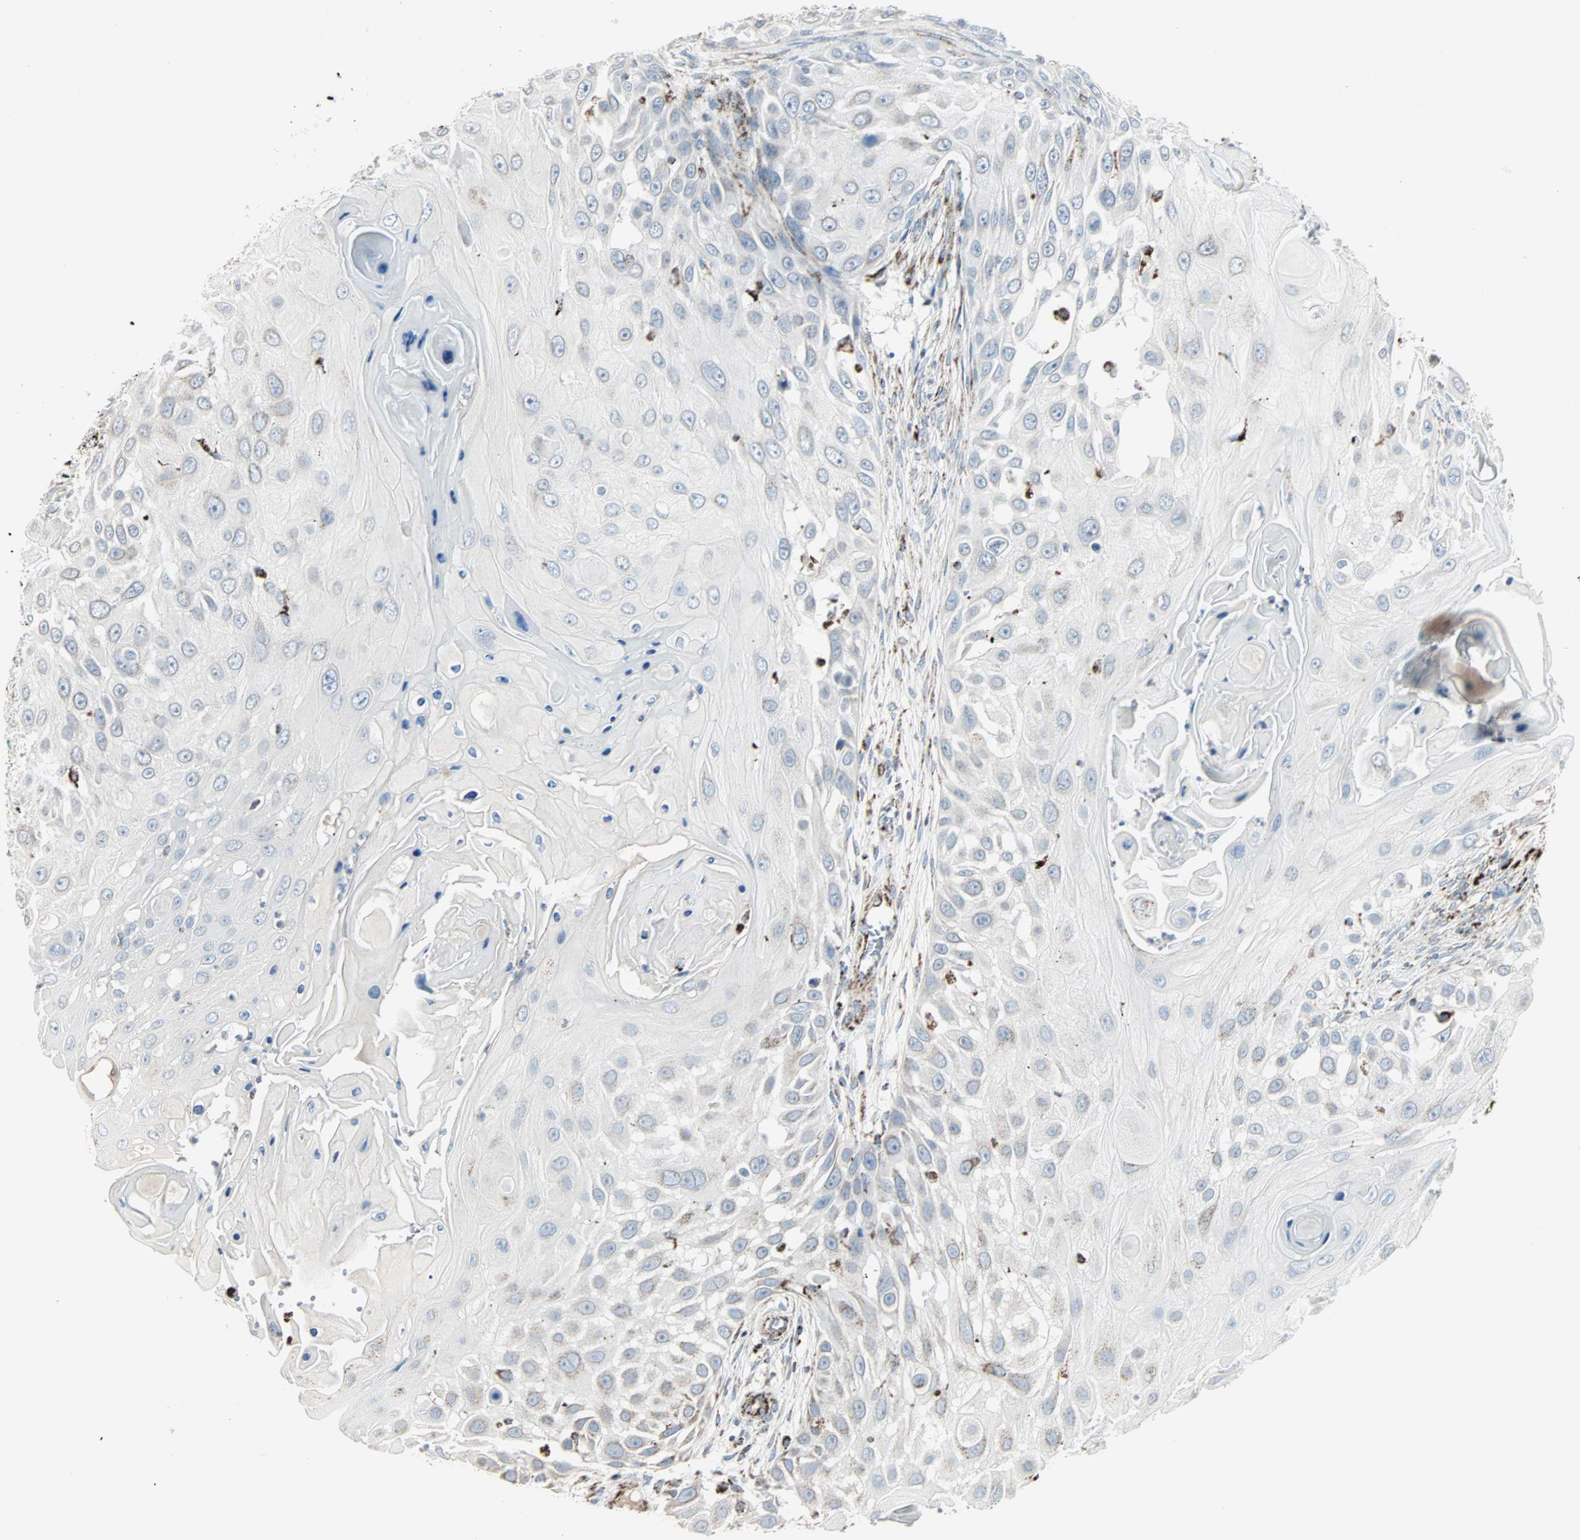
{"staining": {"intensity": "negative", "quantity": "none", "location": "none"}, "tissue": "skin cancer", "cell_type": "Tumor cells", "image_type": "cancer", "snomed": [{"axis": "morphology", "description": "Squamous cell carcinoma, NOS"}, {"axis": "topography", "description": "Skin"}], "caption": "The immunohistochemistry micrograph has no significant expression in tumor cells of skin cancer (squamous cell carcinoma) tissue.", "gene": "IDH2", "patient": {"sex": "female", "age": 44}}